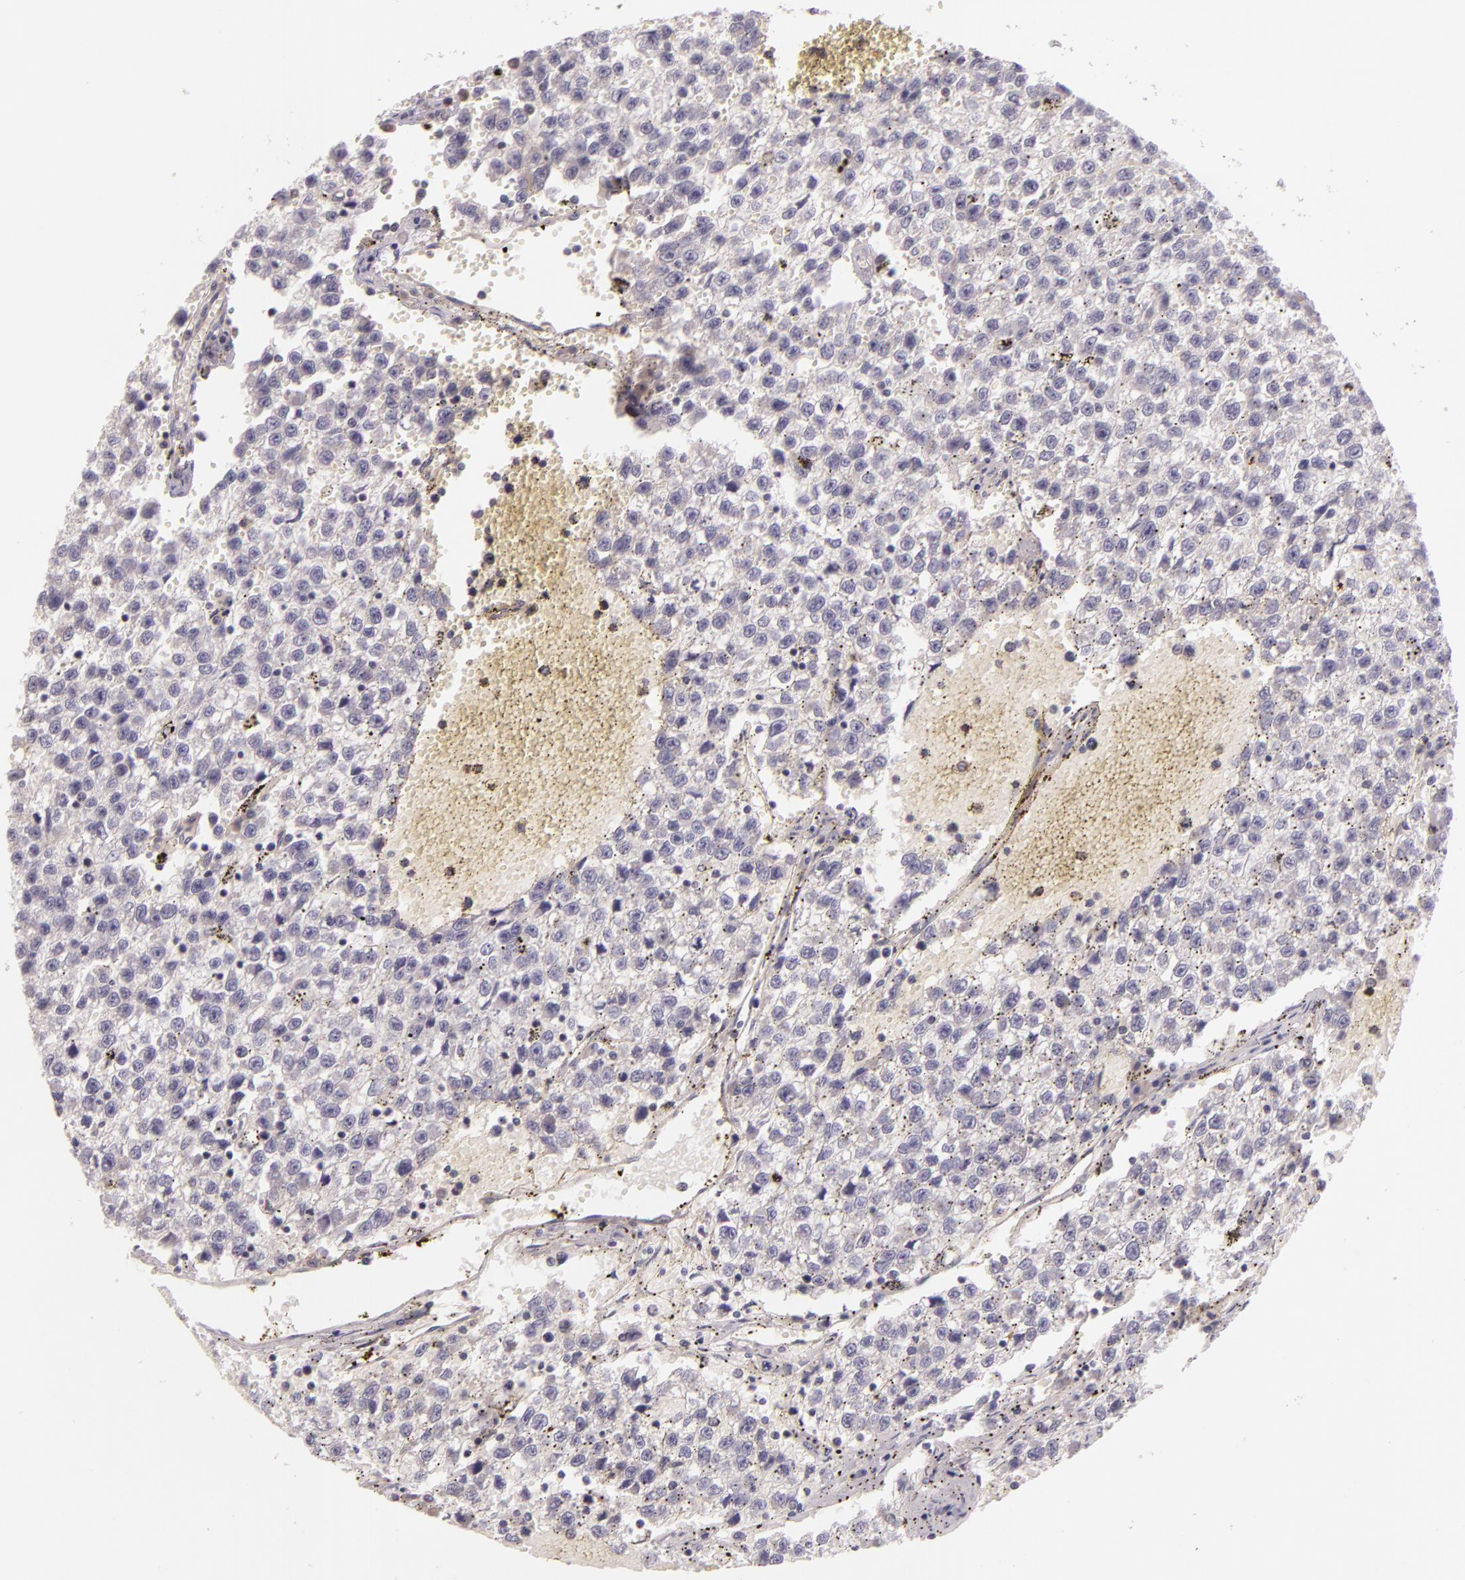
{"staining": {"intensity": "negative", "quantity": "none", "location": "none"}, "tissue": "testis cancer", "cell_type": "Tumor cells", "image_type": "cancer", "snomed": [{"axis": "morphology", "description": "Seminoma, NOS"}, {"axis": "topography", "description": "Testis"}], "caption": "This is a histopathology image of immunohistochemistry (IHC) staining of testis seminoma, which shows no staining in tumor cells.", "gene": "ARMH4", "patient": {"sex": "male", "age": 35}}